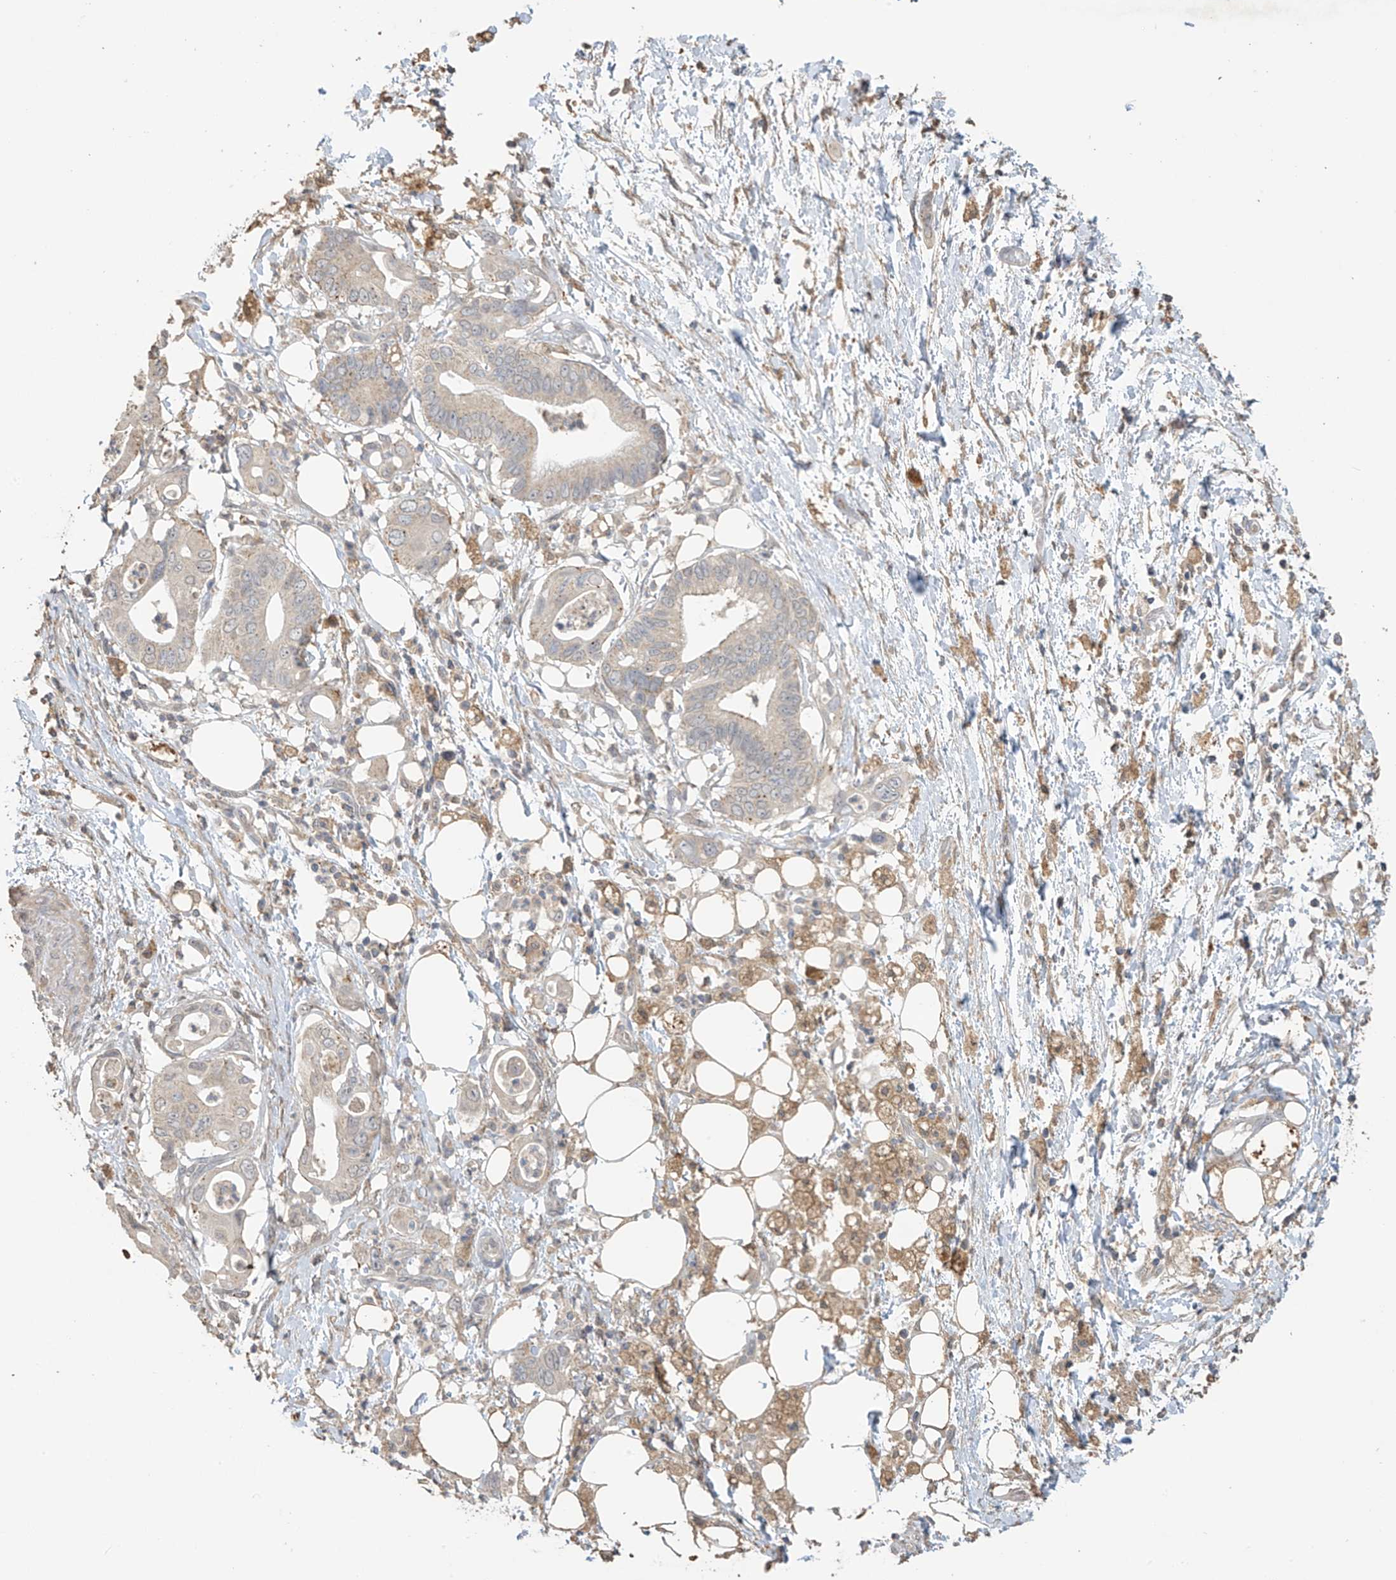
{"staining": {"intensity": "negative", "quantity": "none", "location": "none"}, "tissue": "pancreatic cancer", "cell_type": "Tumor cells", "image_type": "cancer", "snomed": [{"axis": "morphology", "description": "Adenocarcinoma, NOS"}, {"axis": "topography", "description": "Pancreas"}], "caption": "A high-resolution photomicrograph shows immunohistochemistry staining of adenocarcinoma (pancreatic), which shows no significant positivity in tumor cells.", "gene": "SLFN14", "patient": {"sex": "male", "age": 66}}